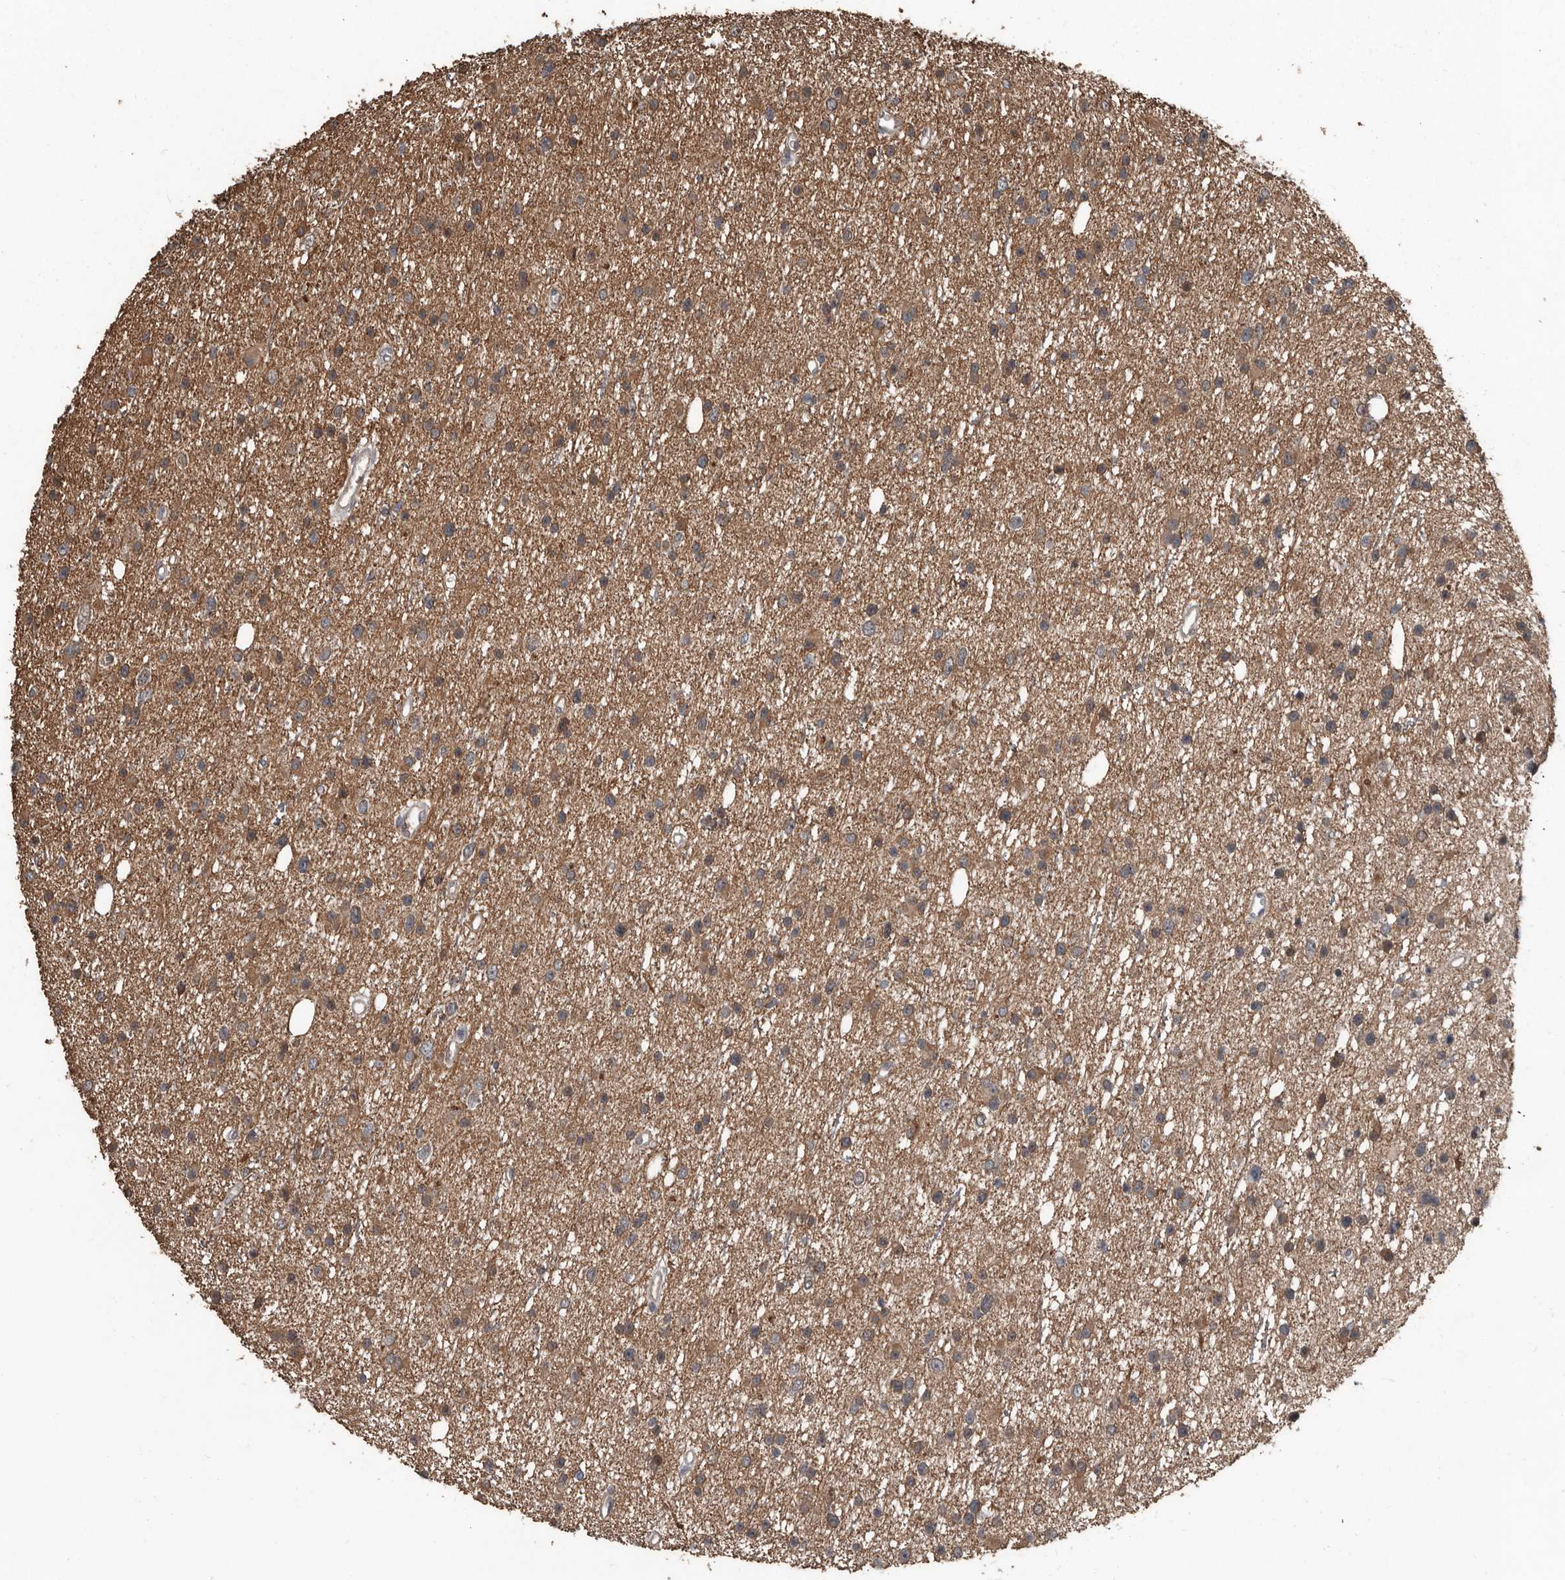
{"staining": {"intensity": "moderate", "quantity": ">75%", "location": "cytoplasmic/membranous"}, "tissue": "glioma", "cell_type": "Tumor cells", "image_type": "cancer", "snomed": [{"axis": "morphology", "description": "Glioma, malignant, Low grade"}, {"axis": "topography", "description": "Cerebral cortex"}], "caption": "High-power microscopy captured an IHC photomicrograph of malignant low-grade glioma, revealing moderate cytoplasmic/membranous expression in about >75% of tumor cells.", "gene": "FSBP", "patient": {"sex": "female", "age": 39}}